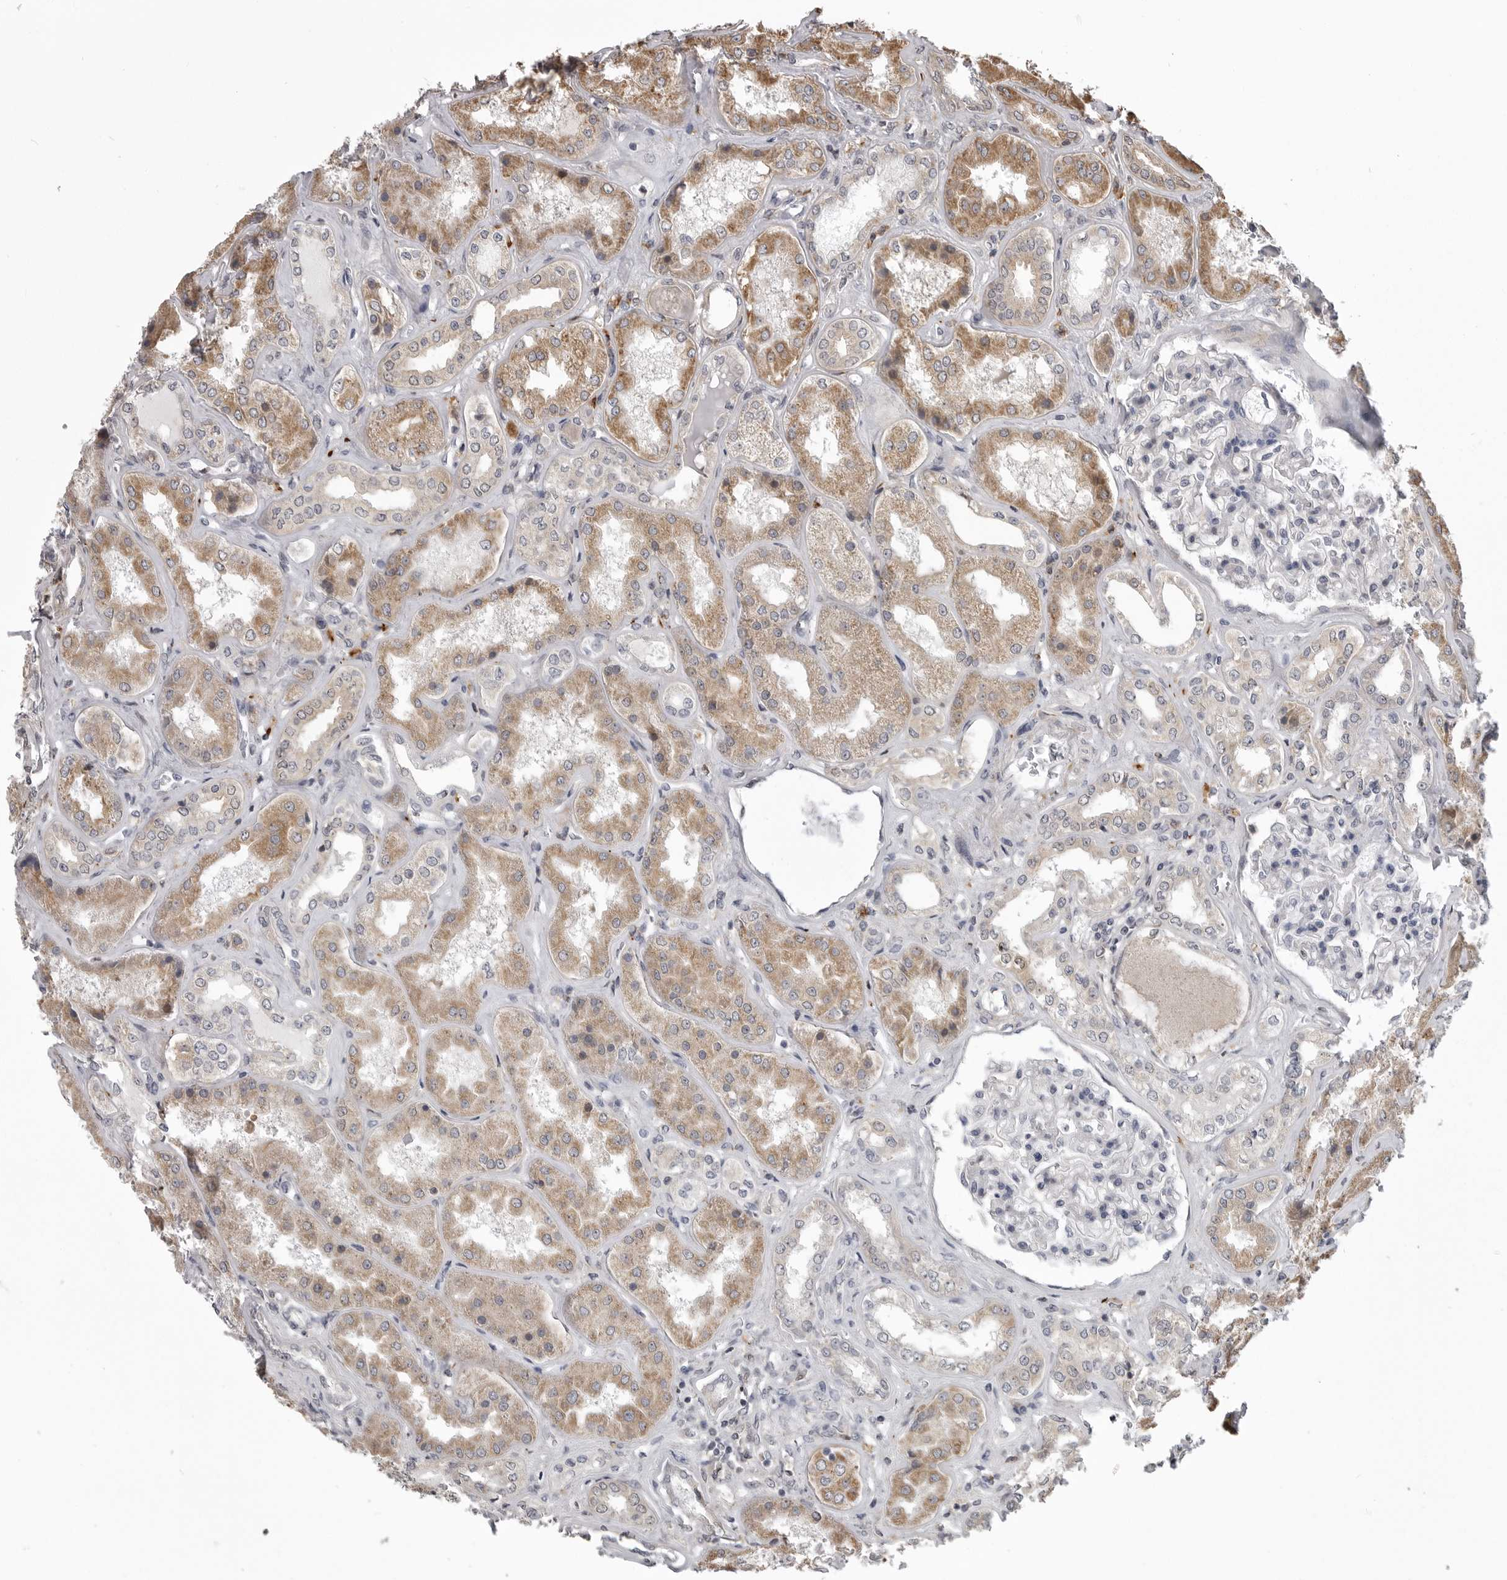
{"staining": {"intensity": "weak", "quantity": "25%-75%", "location": "cytoplasmic/membranous"}, "tissue": "kidney", "cell_type": "Cells in glomeruli", "image_type": "normal", "snomed": [{"axis": "morphology", "description": "Normal tissue, NOS"}, {"axis": "topography", "description": "Kidney"}], "caption": "This histopathology image reveals IHC staining of benign human kidney, with low weak cytoplasmic/membranous staining in approximately 25%-75% of cells in glomeruli.", "gene": "ZNRF1", "patient": {"sex": "female", "age": 56}}